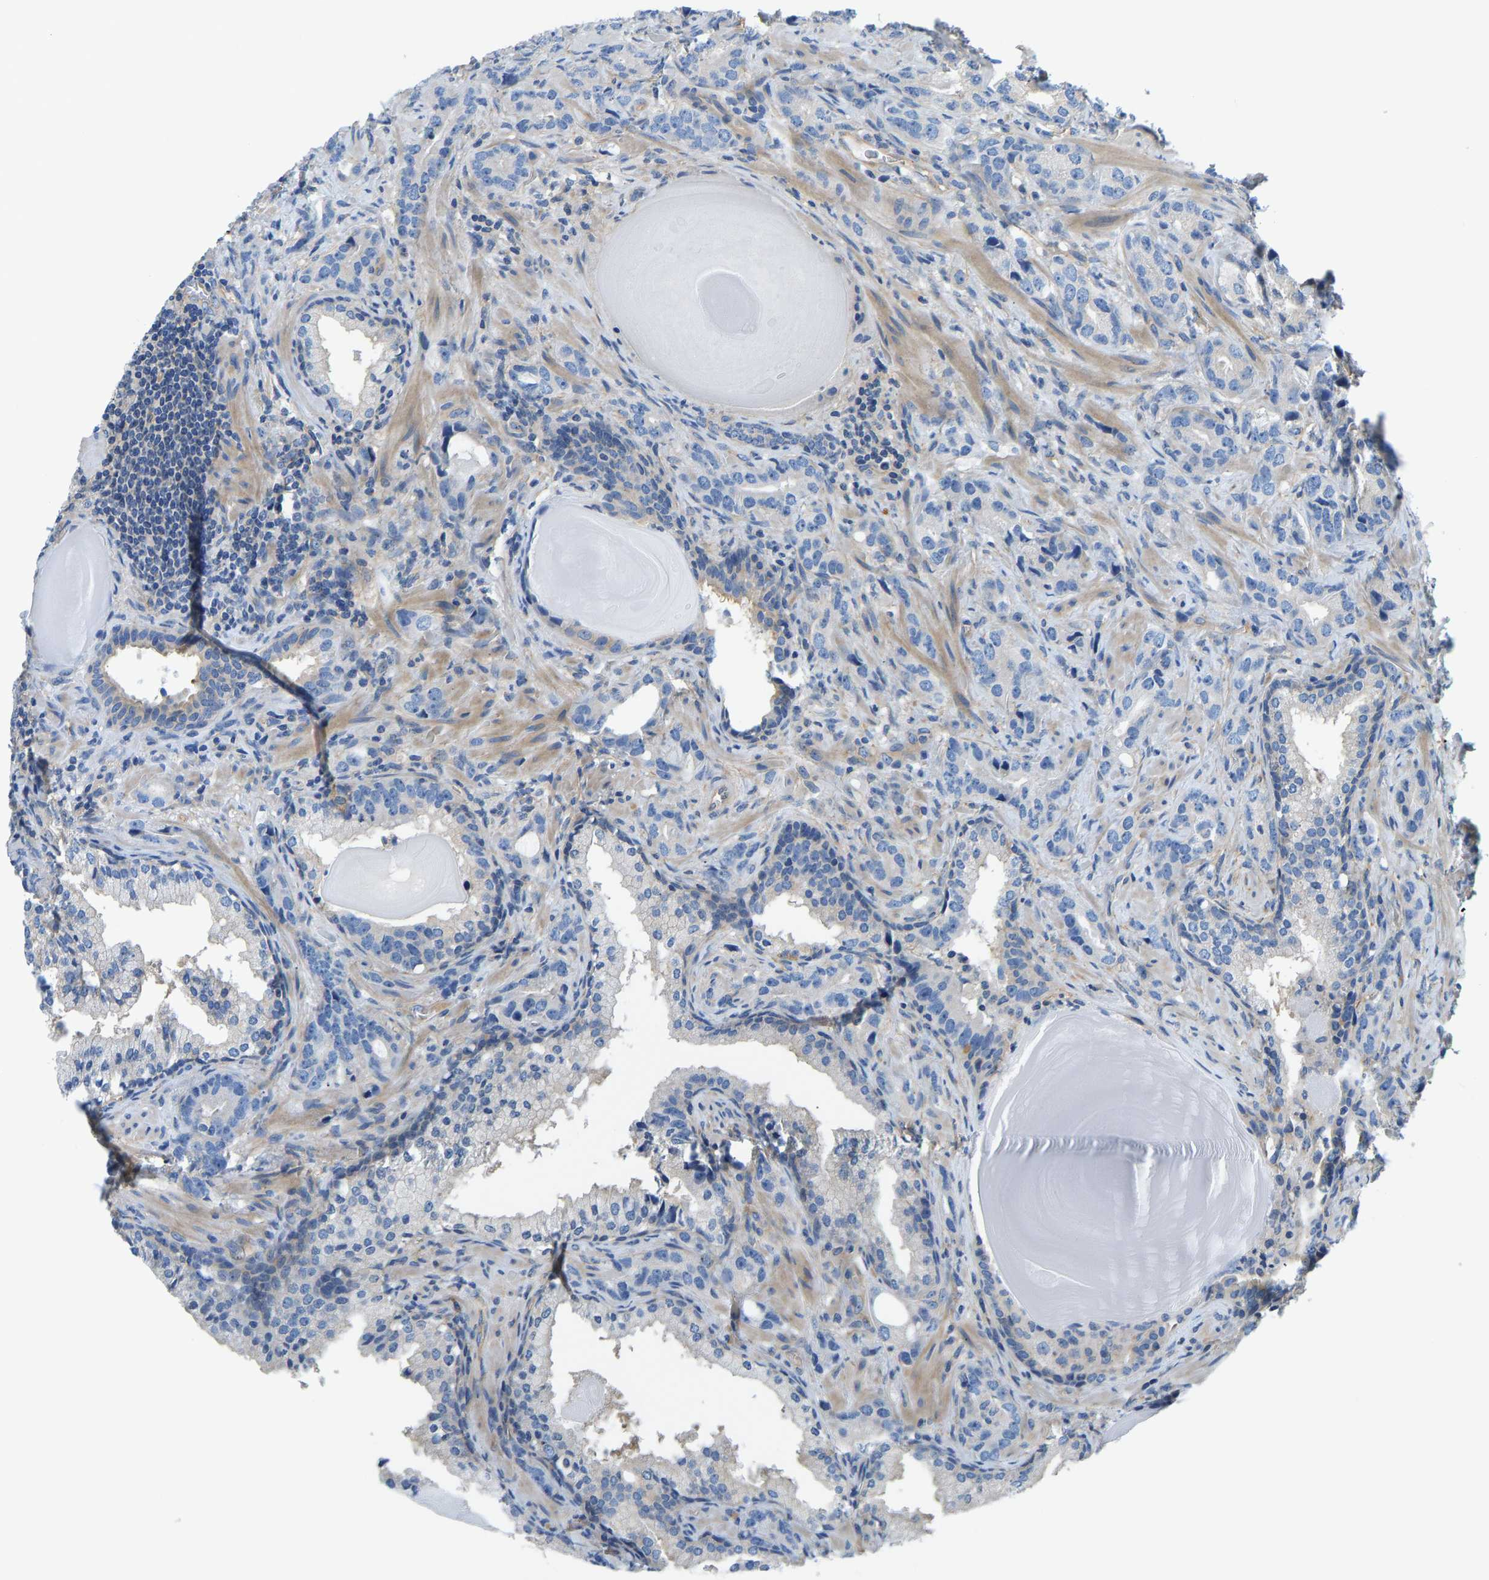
{"staining": {"intensity": "negative", "quantity": "none", "location": "none"}, "tissue": "prostate cancer", "cell_type": "Tumor cells", "image_type": "cancer", "snomed": [{"axis": "morphology", "description": "Adenocarcinoma, High grade"}, {"axis": "topography", "description": "Prostate"}], "caption": "Tumor cells show no significant protein expression in high-grade adenocarcinoma (prostate). (DAB (3,3'-diaminobenzidine) IHC, high magnification).", "gene": "CHAD", "patient": {"sex": "male", "age": 63}}